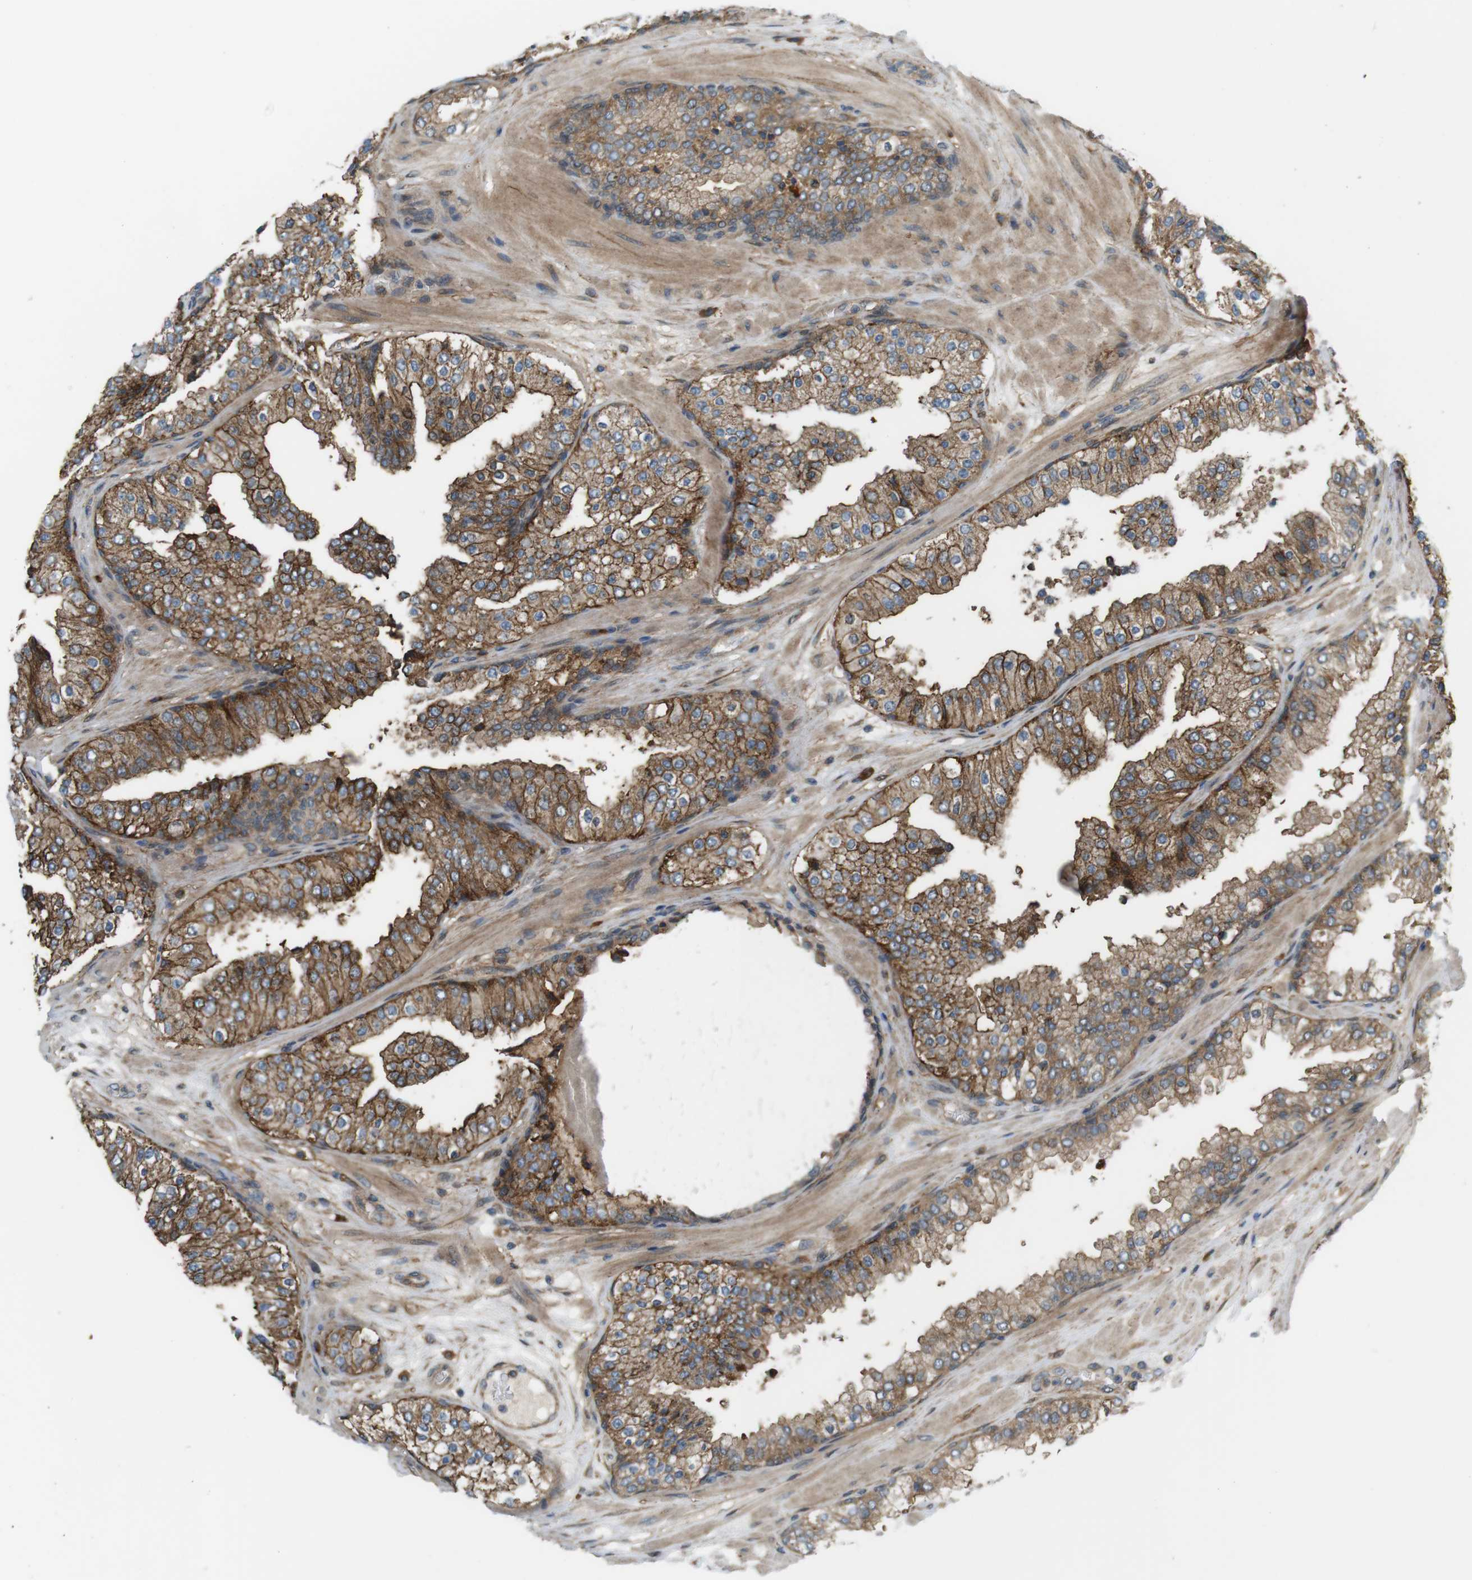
{"staining": {"intensity": "strong", "quantity": "25%-75%", "location": "cytoplasmic/membranous"}, "tissue": "prostate cancer", "cell_type": "Tumor cells", "image_type": "cancer", "snomed": [{"axis": "morphology", "description": "Adenocarcinoma, High grade"}, {"axis": "topography", "description": "Prostate"}], "caption": "Immunohistochemical staining of human prostate cancer demonstrates high levels of strong cytoplasmic/membranous expression in approximately 25%-75% of tumor cells.", "gene": "DDAH2", "patient": {"sex": "male", "age": 65}}